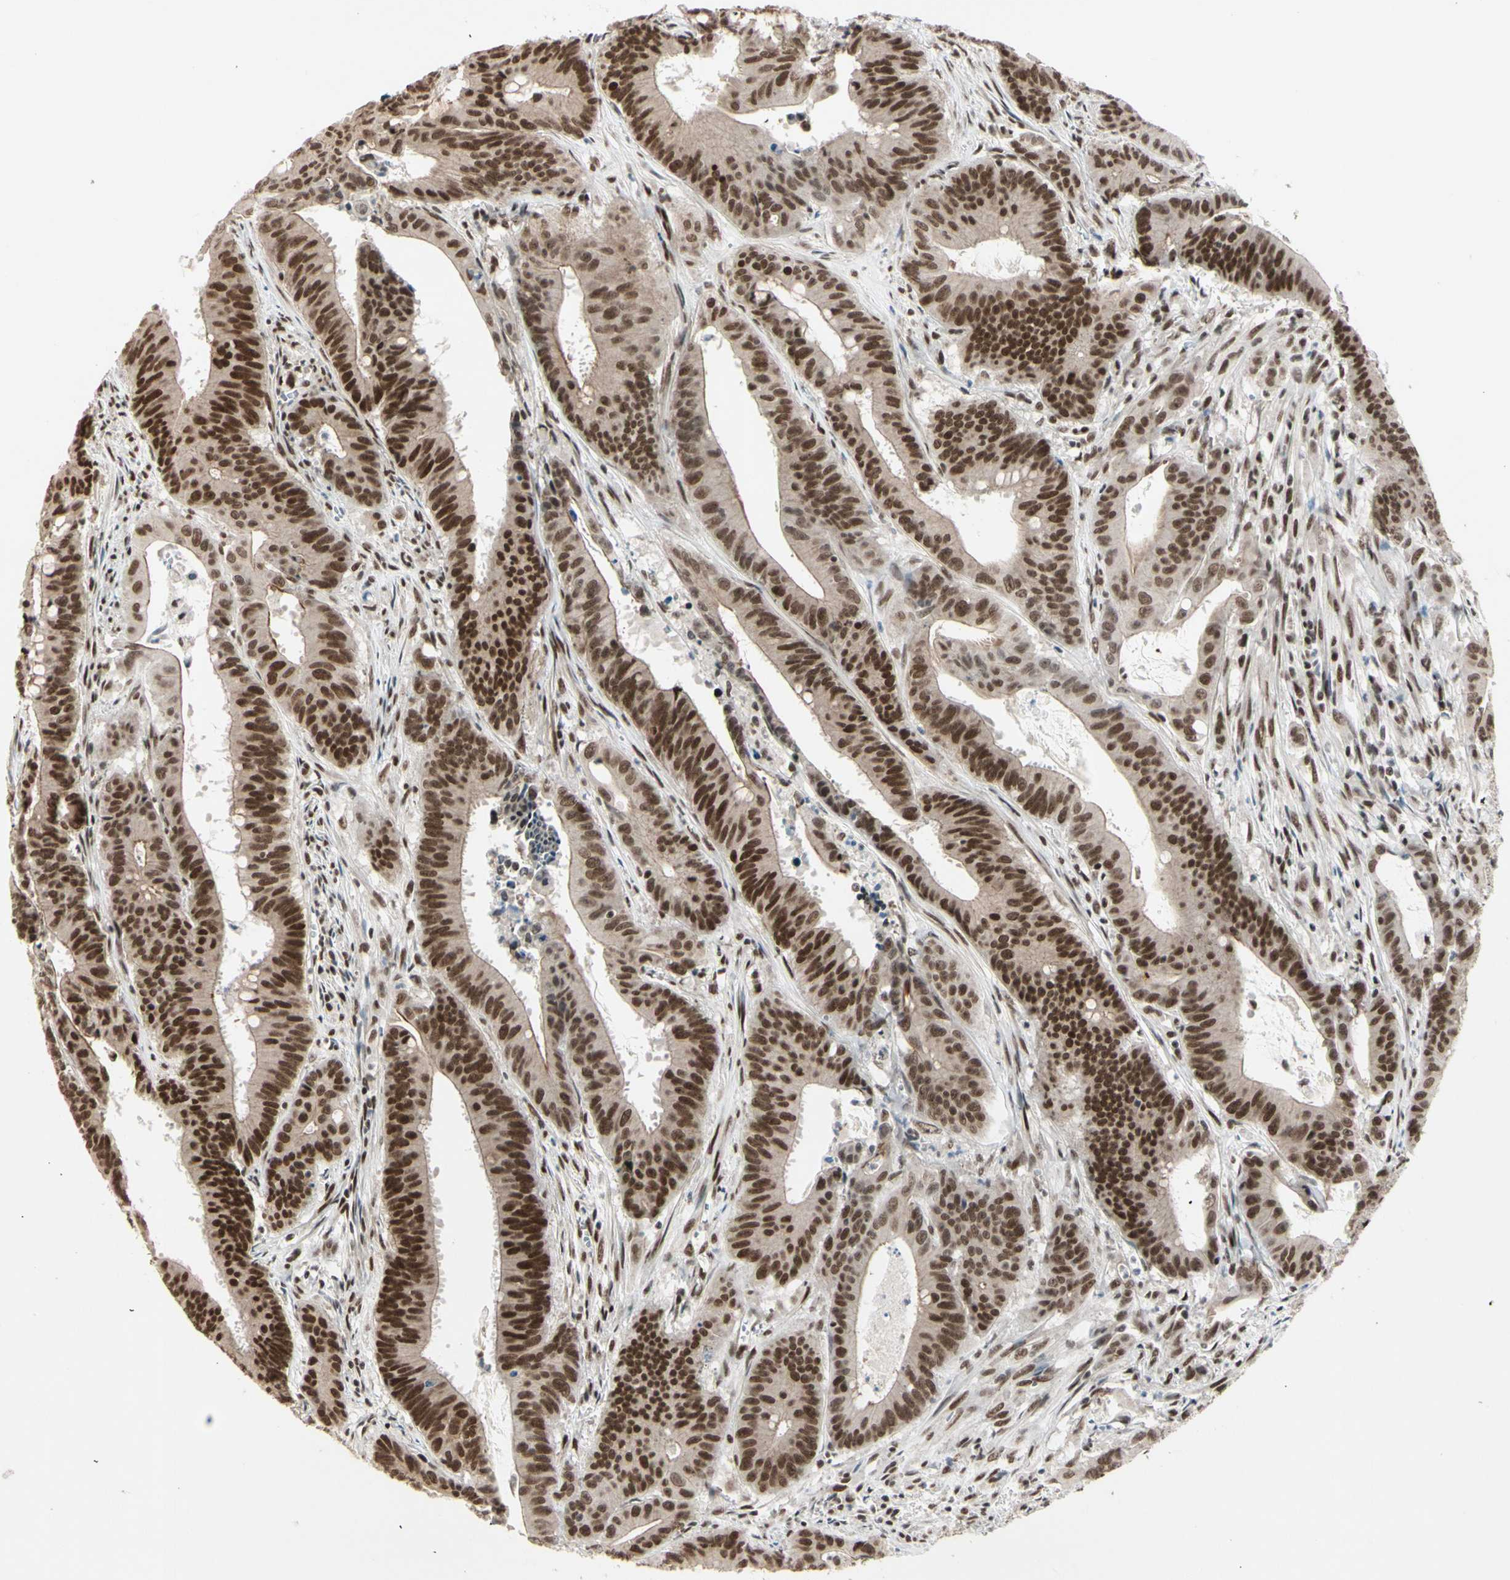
{"staining": {"intensity": "moderate", "quantity": ">75%", "location": "nuclear"}, "tissue": "colorectal cancer", "cell_type": "Tumor cells", "image_type": "cancer", "snomed": [{"axis": "morphology", "description": "Adenocarcinoma, NOS"}, {"axis": "topography", "description": "Colon"}], "caption": "Moderate nuclear staining for a protein is identified in approximately >75% of tumor cells of colorectal cancer using immunohistochemistry.", "gene": "CHAMP1", "patient": {"sex": "male", "age": 45}}